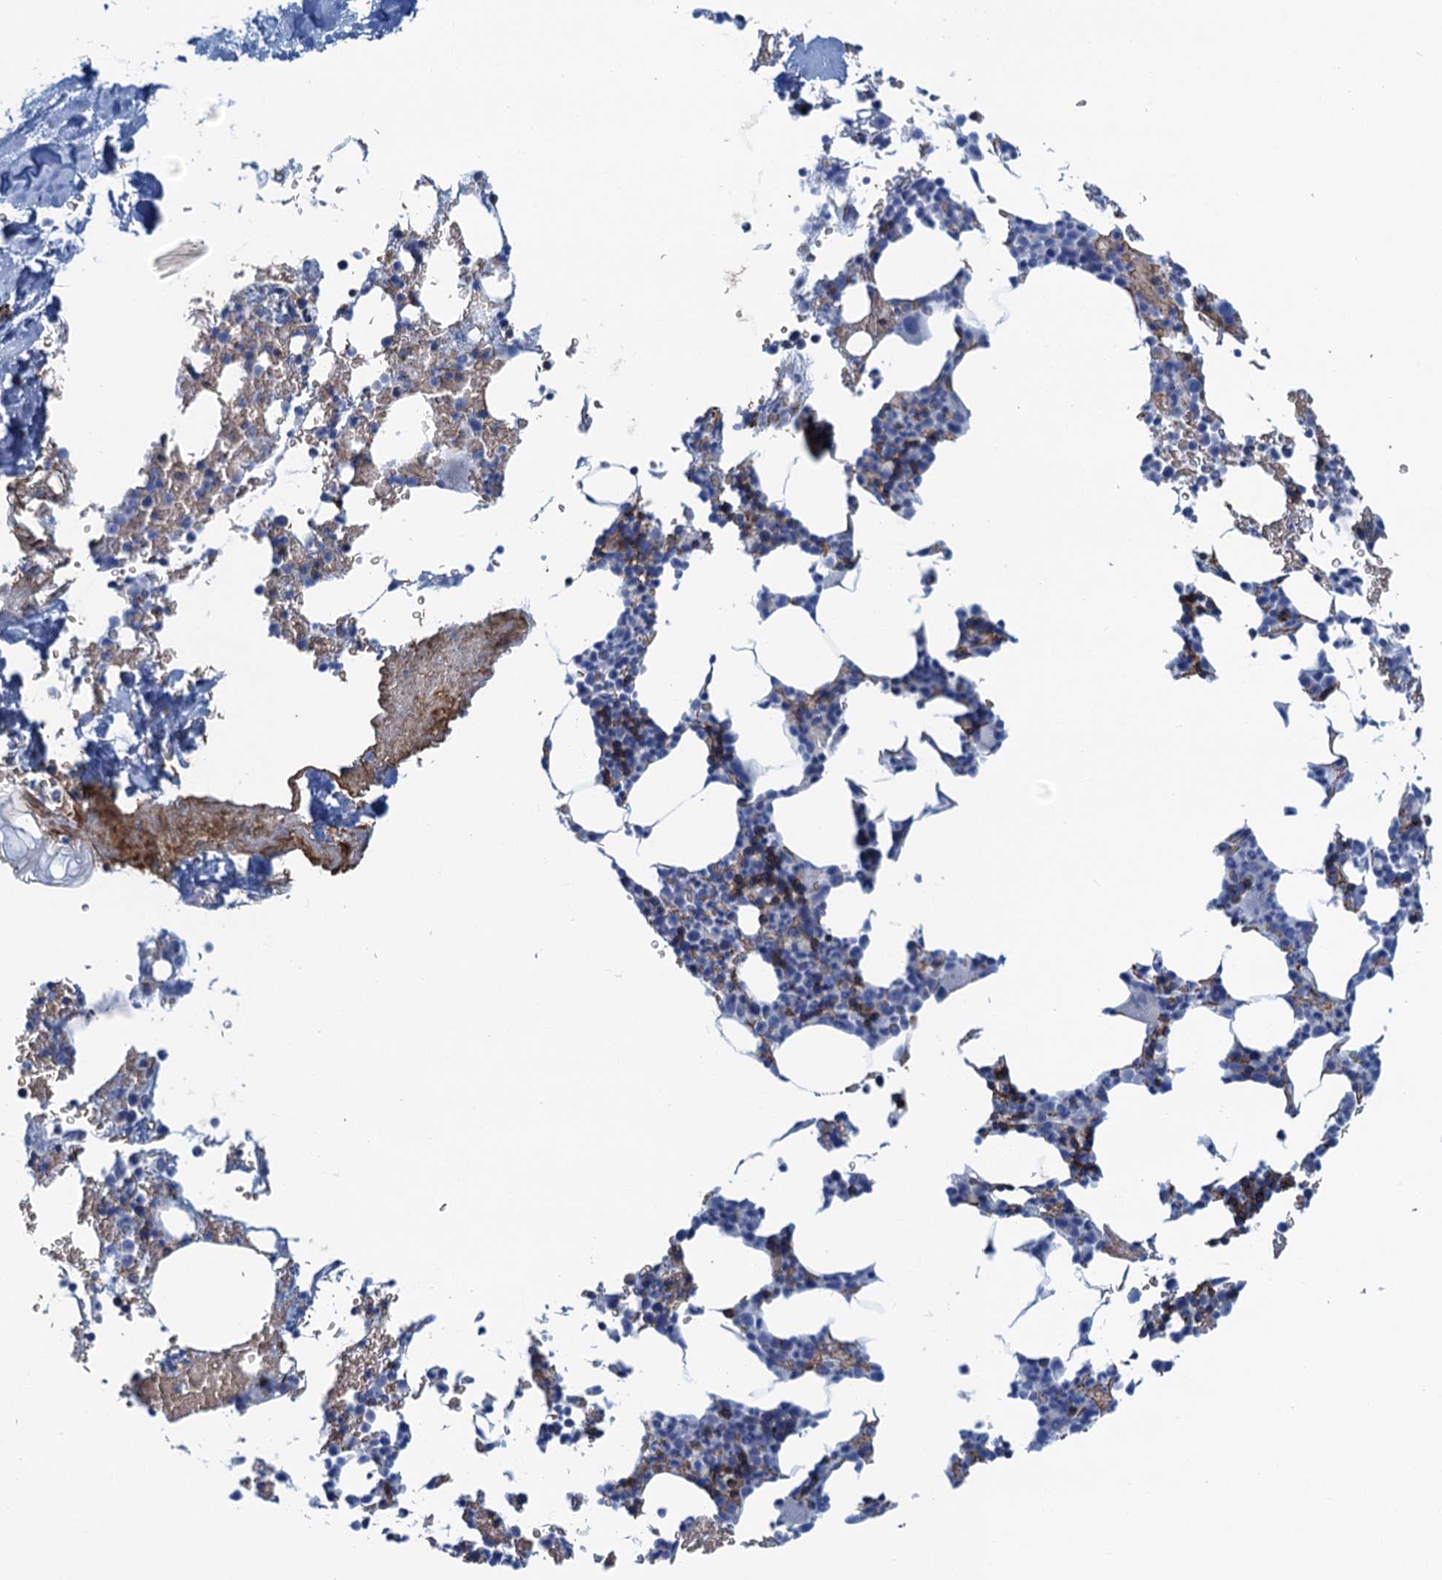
{"staining": {"intensity": "moderate", "quantity": "<25%", "location": "cytoplasmic/membranous"}, "tissue": "bone marrow", "cell_type": "Hematopoietic cells", "image_type": "normal", "snomed": [{"axis": "morphology", "description": "Normal tissue, NOS"}, {"axis": "morphology", "description": "Inflammation, NOS"}, {"axis": "topography", "description": "Bone marrow"}], "caption": "A low amount of moderate cytoplasmic/membranous staining is identified in approximately <25% of hematopoietic cells in unremarkable bone marrow.", "gene": "MYADML2", "patient": {"sex": "male", "age": 41}}